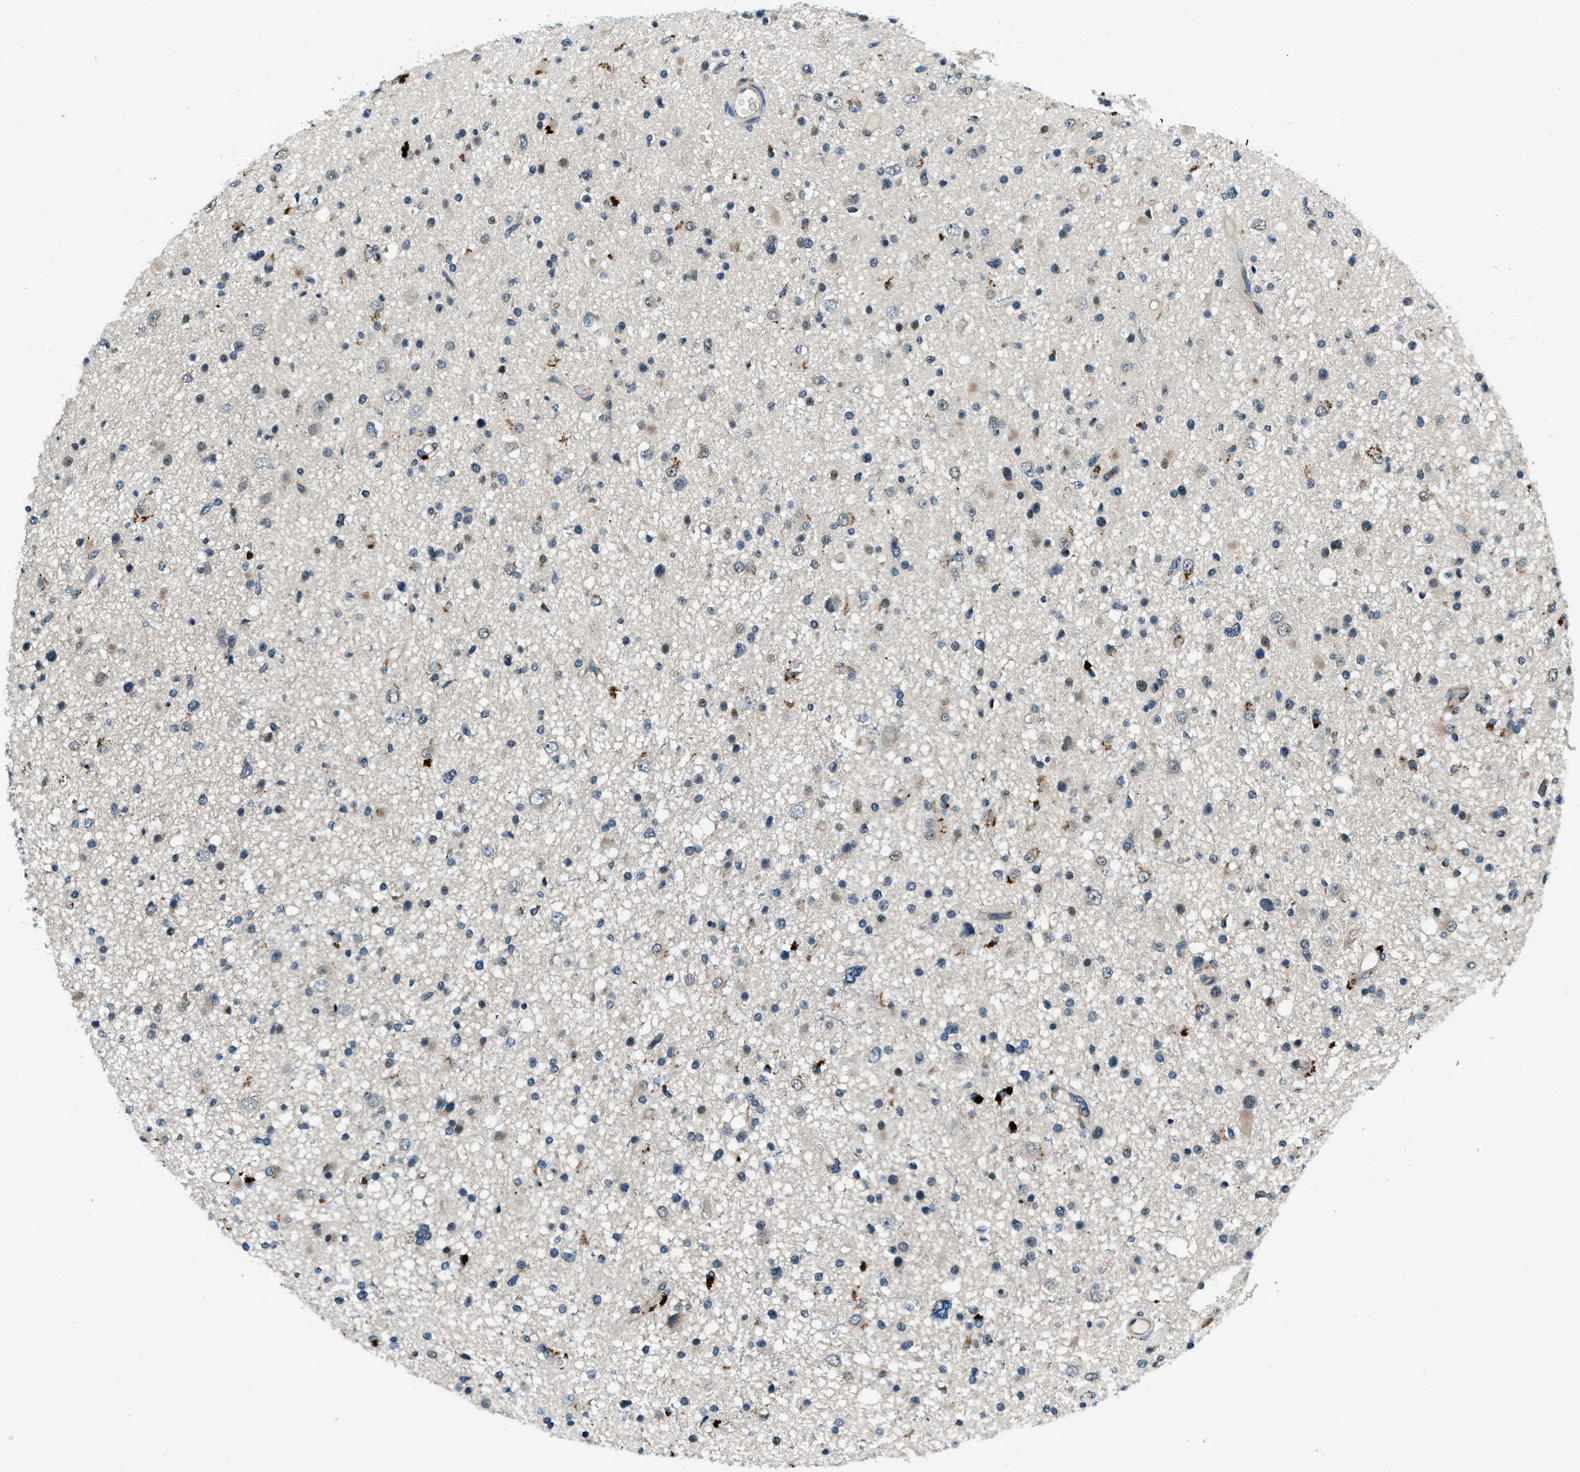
{"staining": {"intensity": "negative", "quantity": "none", "location": "none"}, "tissue": "glioma", "cell_type": "Tumor cells", "image_type": "cancer", "snomed": [{"axis": "morphology", "description": "Glioma, malignant, High grade"}, {"axis": "topography", "description": "Brain"}], "caption": "DAB (3,3'-diaminobenzidine) immunohistochemical staining of glioma demonstrates no significant positivity in tumor cells. (DAB immunohistochemistry with hematoxylin counter stain).", "gene": "GINM1", "patient": {"sex": "male", "age": 33}}